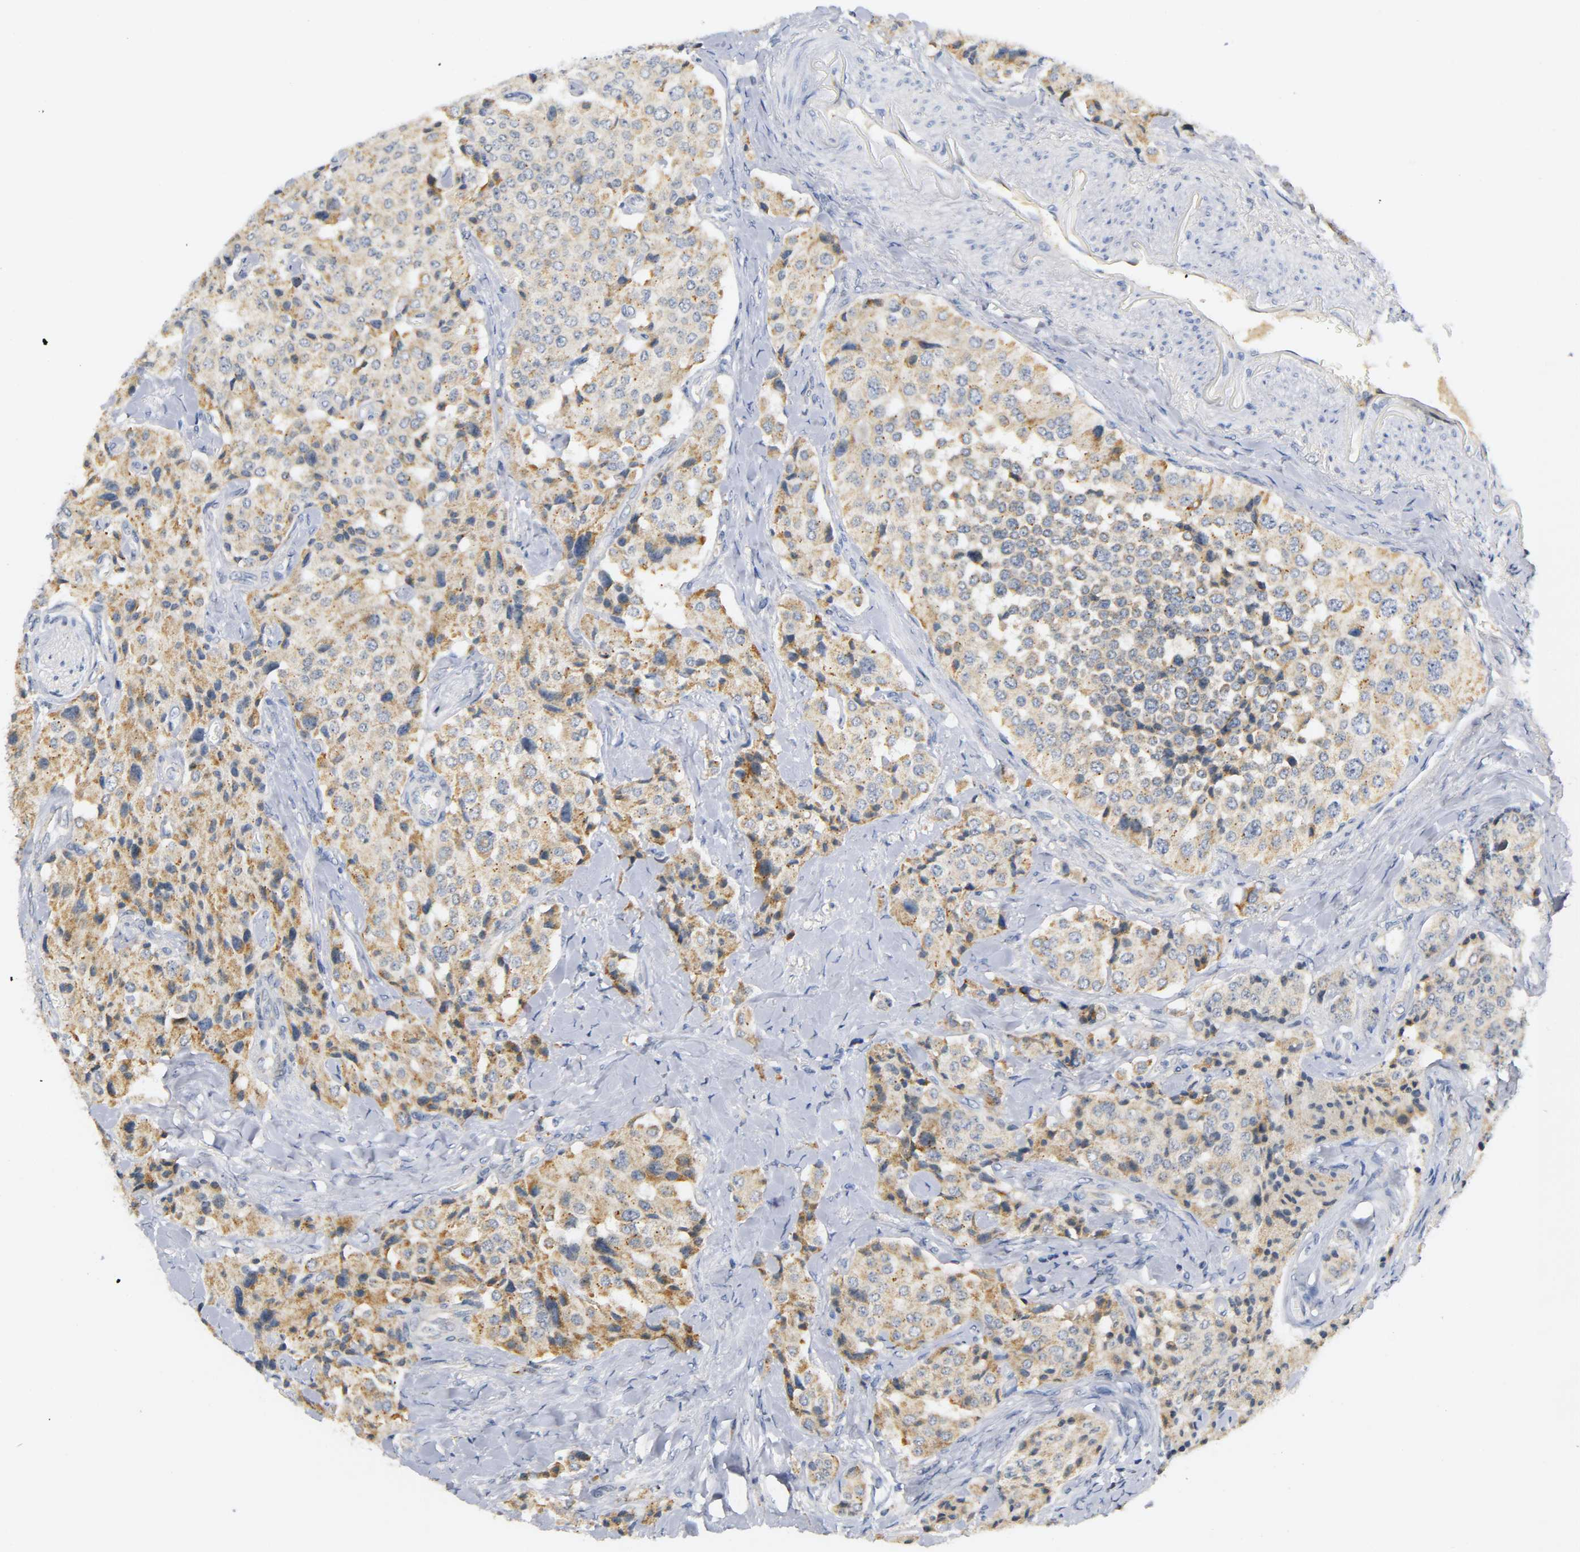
{"staining": {"intensity": "moderate", "quantity": ">75%", "location": "cytoplasmic/membranous"}, "tissue": "carcinoid", "cell_type": "Tumor cells", "image_type": "cancer", "snomed": [{"axis": "morphology", "description": "Carcinoid, malignant, NOS"}, {"axis": "topography", "description": "Colon"}], "caption": "This is an image of IHC staining of carcinoid (malignant), which shows moderate staining in the cytoplasmic/membranous of tumor cells.", "gene": "NRP1", "patient": {"sex": "female", "age": 61}}